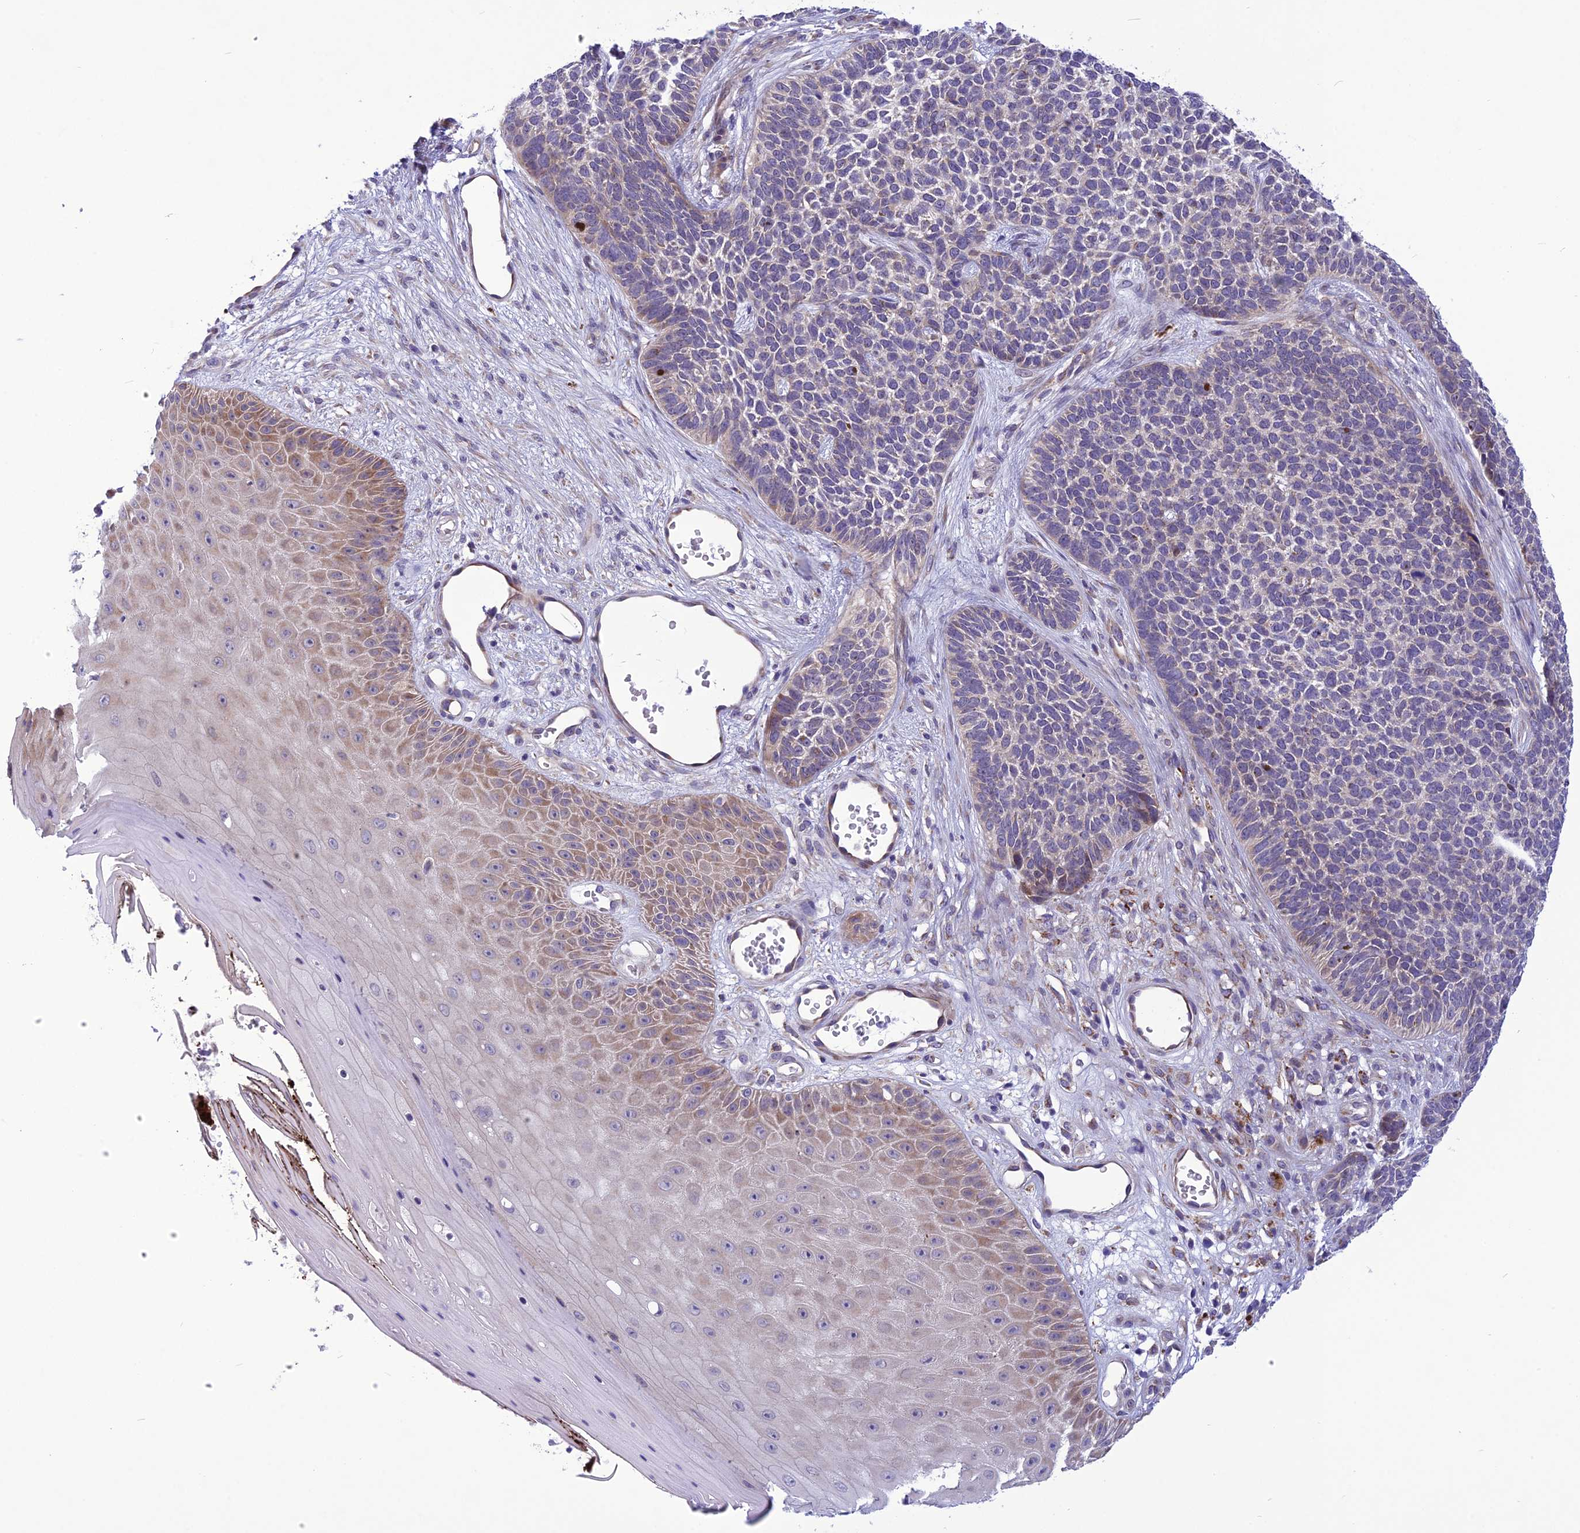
{"staining": {"intensity": "negative", "quantity": "none", "location": "none"}, "tissue": "skin cancer", "cell_type": "Tumor cells", "image_type": "cancer", "snomed": [{"axis": "morphology", "description": "Basal cell carcinoma"}, {"axis": "topography", "description": "Skin"}], "caption": "Tumor cells show no significant positivity in skin basal cell carcinoma.", "gene": "PSMF1", "patient": {"sex": "female", "age": 84}}